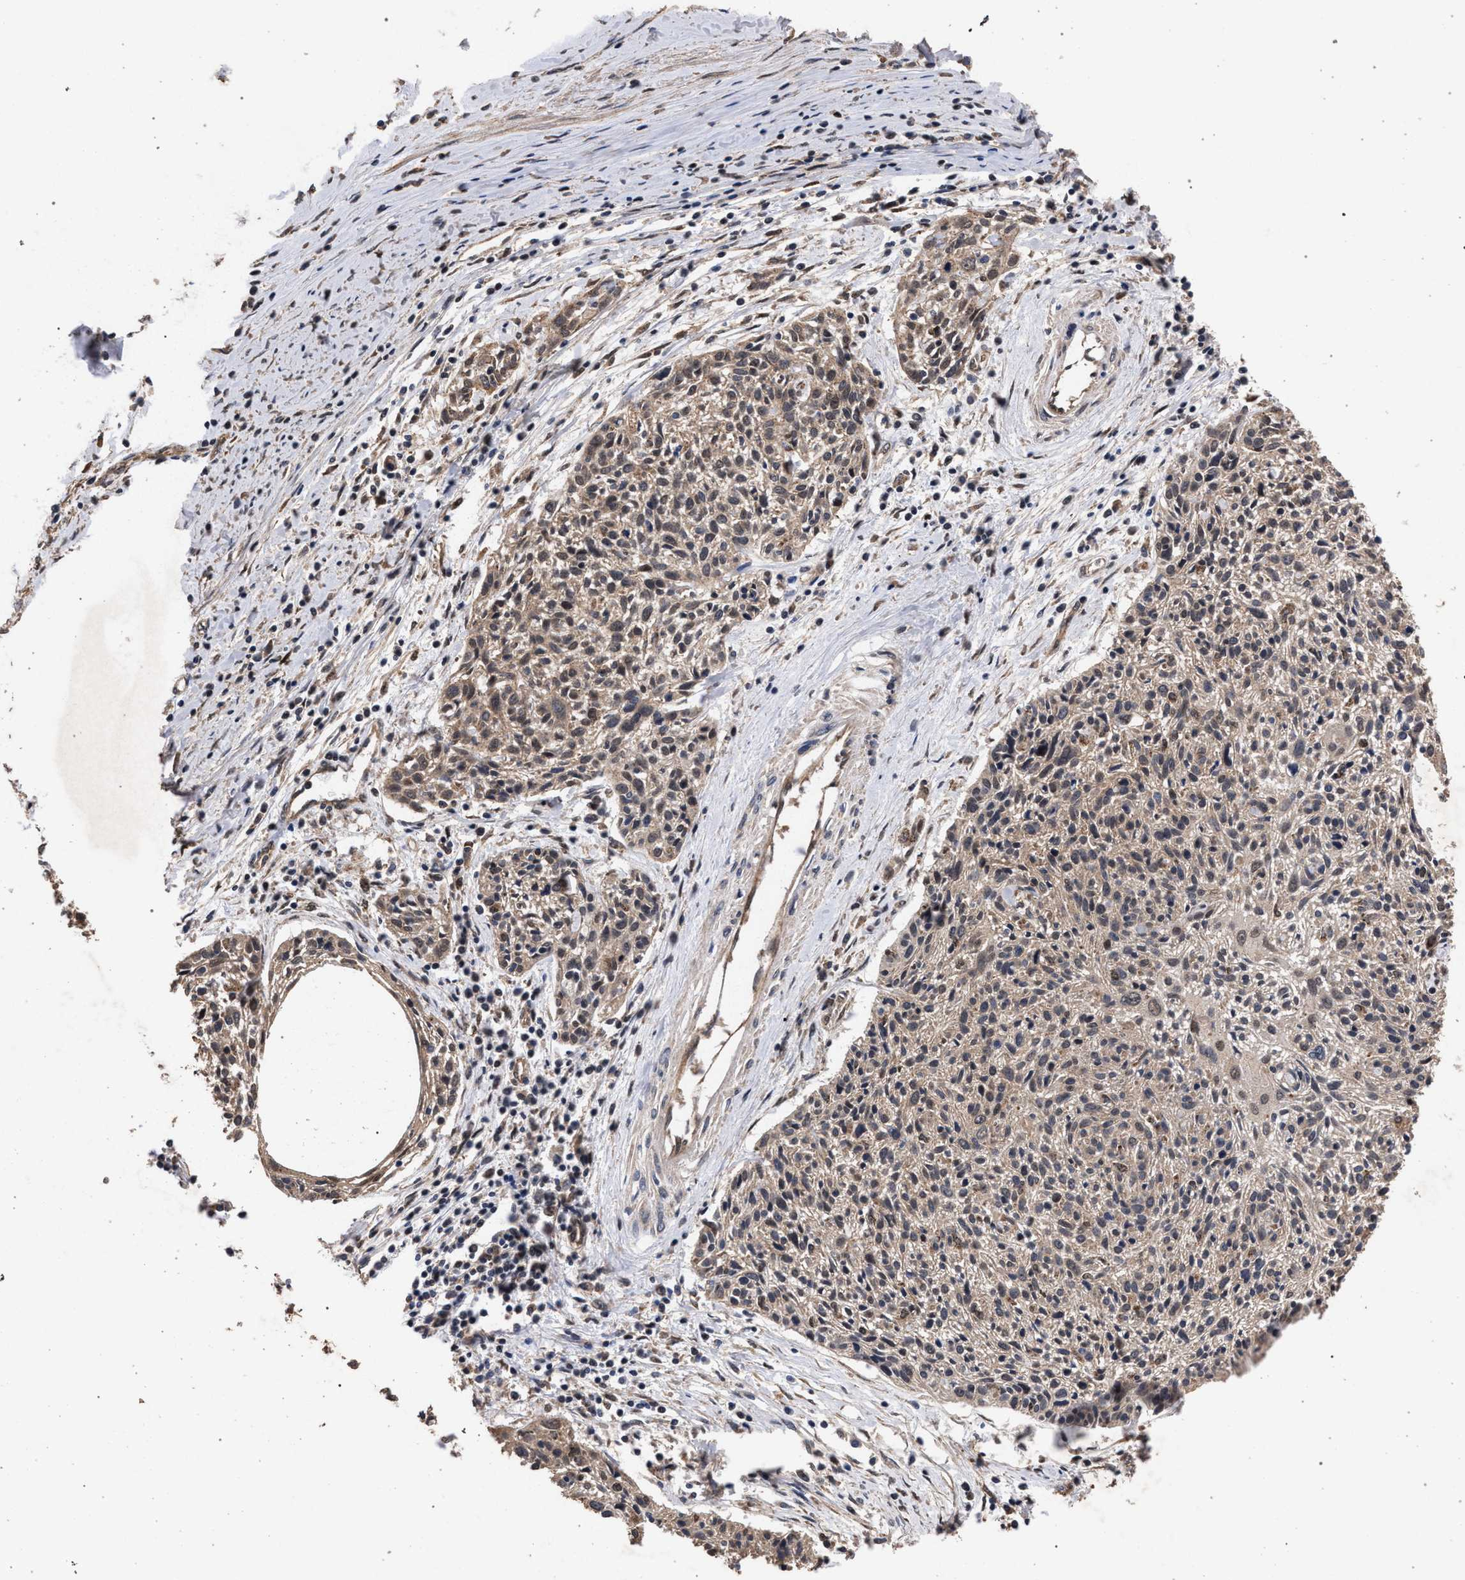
{"staining": {"intensity": "weak", "quantity": ">75%", "location": "cytoplasmic/membranous"}, "tissue": "cervical cancer", "cell_type": "Tumor cells", "image_type": "cancer", "snomed": [{"axis": "morphology", "description": "Squamous cell carcinoma, NOS"}, {"axis": "topography", "description": "Cervix"}], "caption": "The image reveals staining of squamous cell carcinoma (cervical), revealing weak cytoplasmic/membranous protein staining (brown color) within tumor cells.", "gene": "ACOX1", "patient": {"sex": "female", "age": 51}}